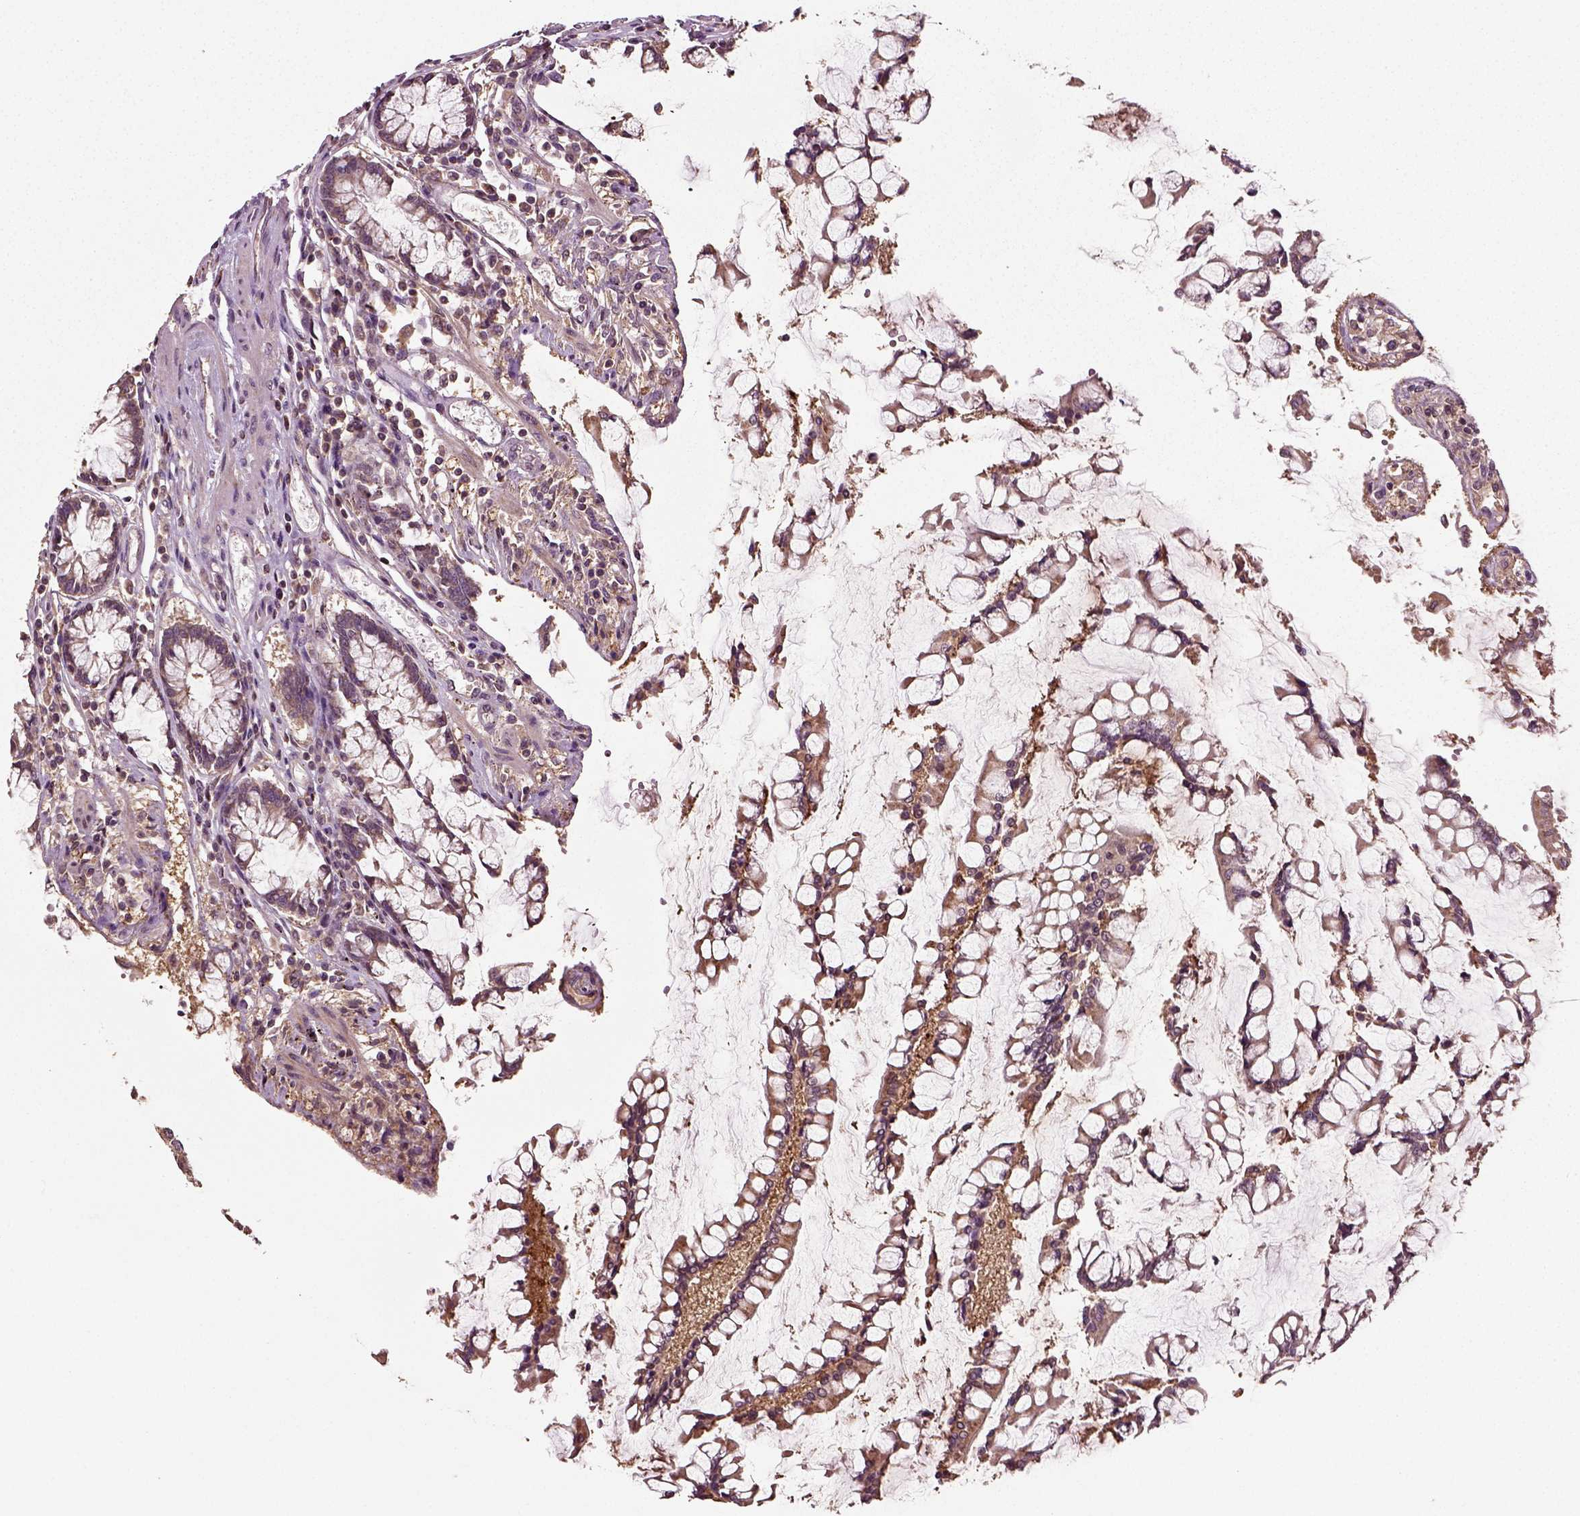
{"staining": {"intensity": "weak", "quantity": "25%-75%", "location": "cytoplasmic/membranous"}, "tissue": "carcinoid", "cell_type": "Tumor cells", "image_type": "cancer", "snomed": [{"axis": "morphology", "description": "Carcinoid, malignant, NOS"}, {"axis": "topography", "description": "Small intestine"}], "caption": "Immunohistochemical staining of carcinoid shows low levels of weak cytoplasmic/membranous protein expression in approximately 25%-75% of tumor cells.", "gene": "ERV3-1", "patient": {"sex": "female", "age": 65}}